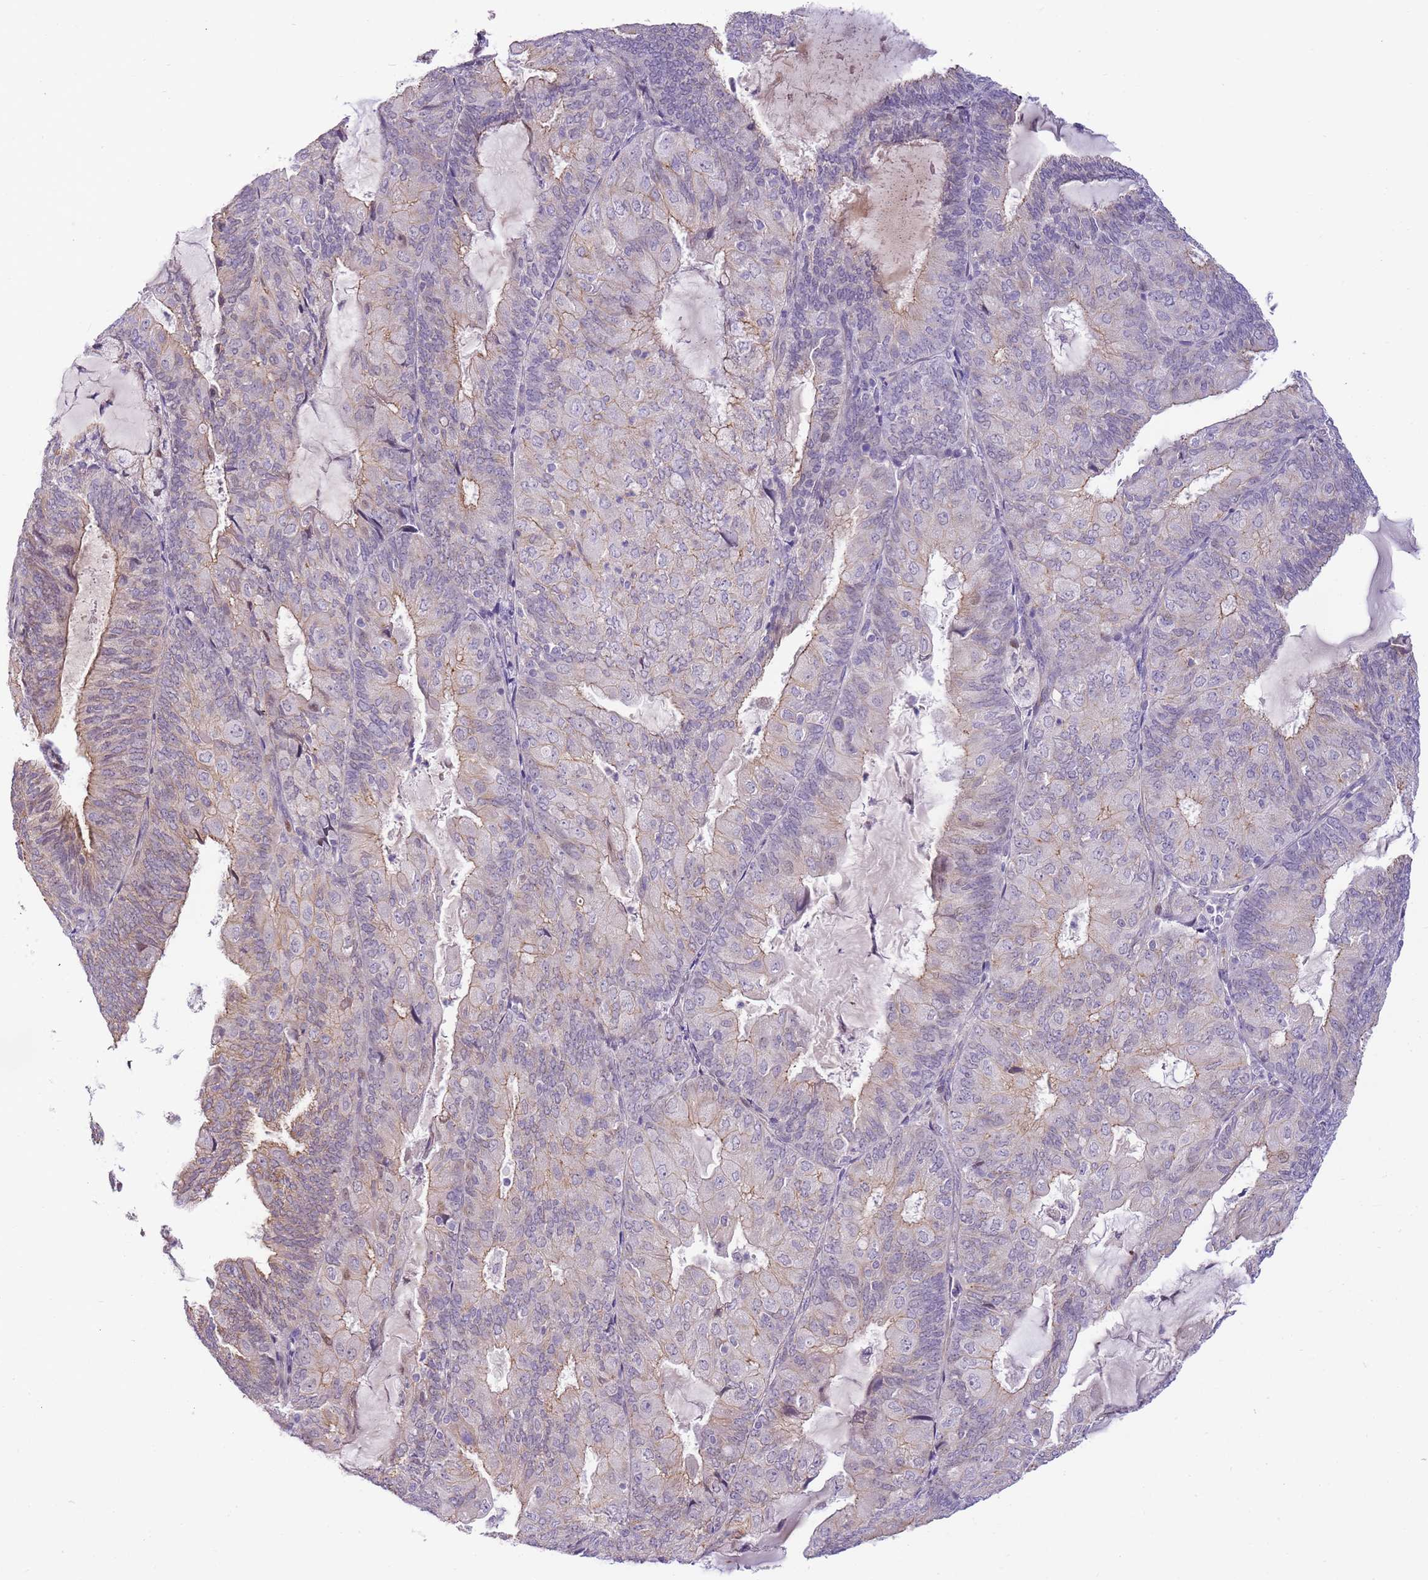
{"staining": {"intensity": "moderate", "quantity": "25%-75%", "location": "cytoplasmic/membranous"}, "tissue": "endometrial cancer", "cell_type": "Tumor cells", "image_type": "cancer", "snomed": [{"axis": "morphology", "description": "Adenocarcinoma, NOS"}, {"axis": "topography", "description": "Endometrium"}], "caption": "Adenocarcinoma (endometrial) was stained to show a protein in brown. There is medium levels of moderate cytoplasmic/membranous positivity in about 25%-75% of tumor cells. The protein is stained brown, and the nuclei are stained in blue (DAB (3,3'-diaminobenzidine) IHC with brightfield microscopy, high magnification).", "gene": "CLBA1", "patient": {"sex": "female", "age": 81}}